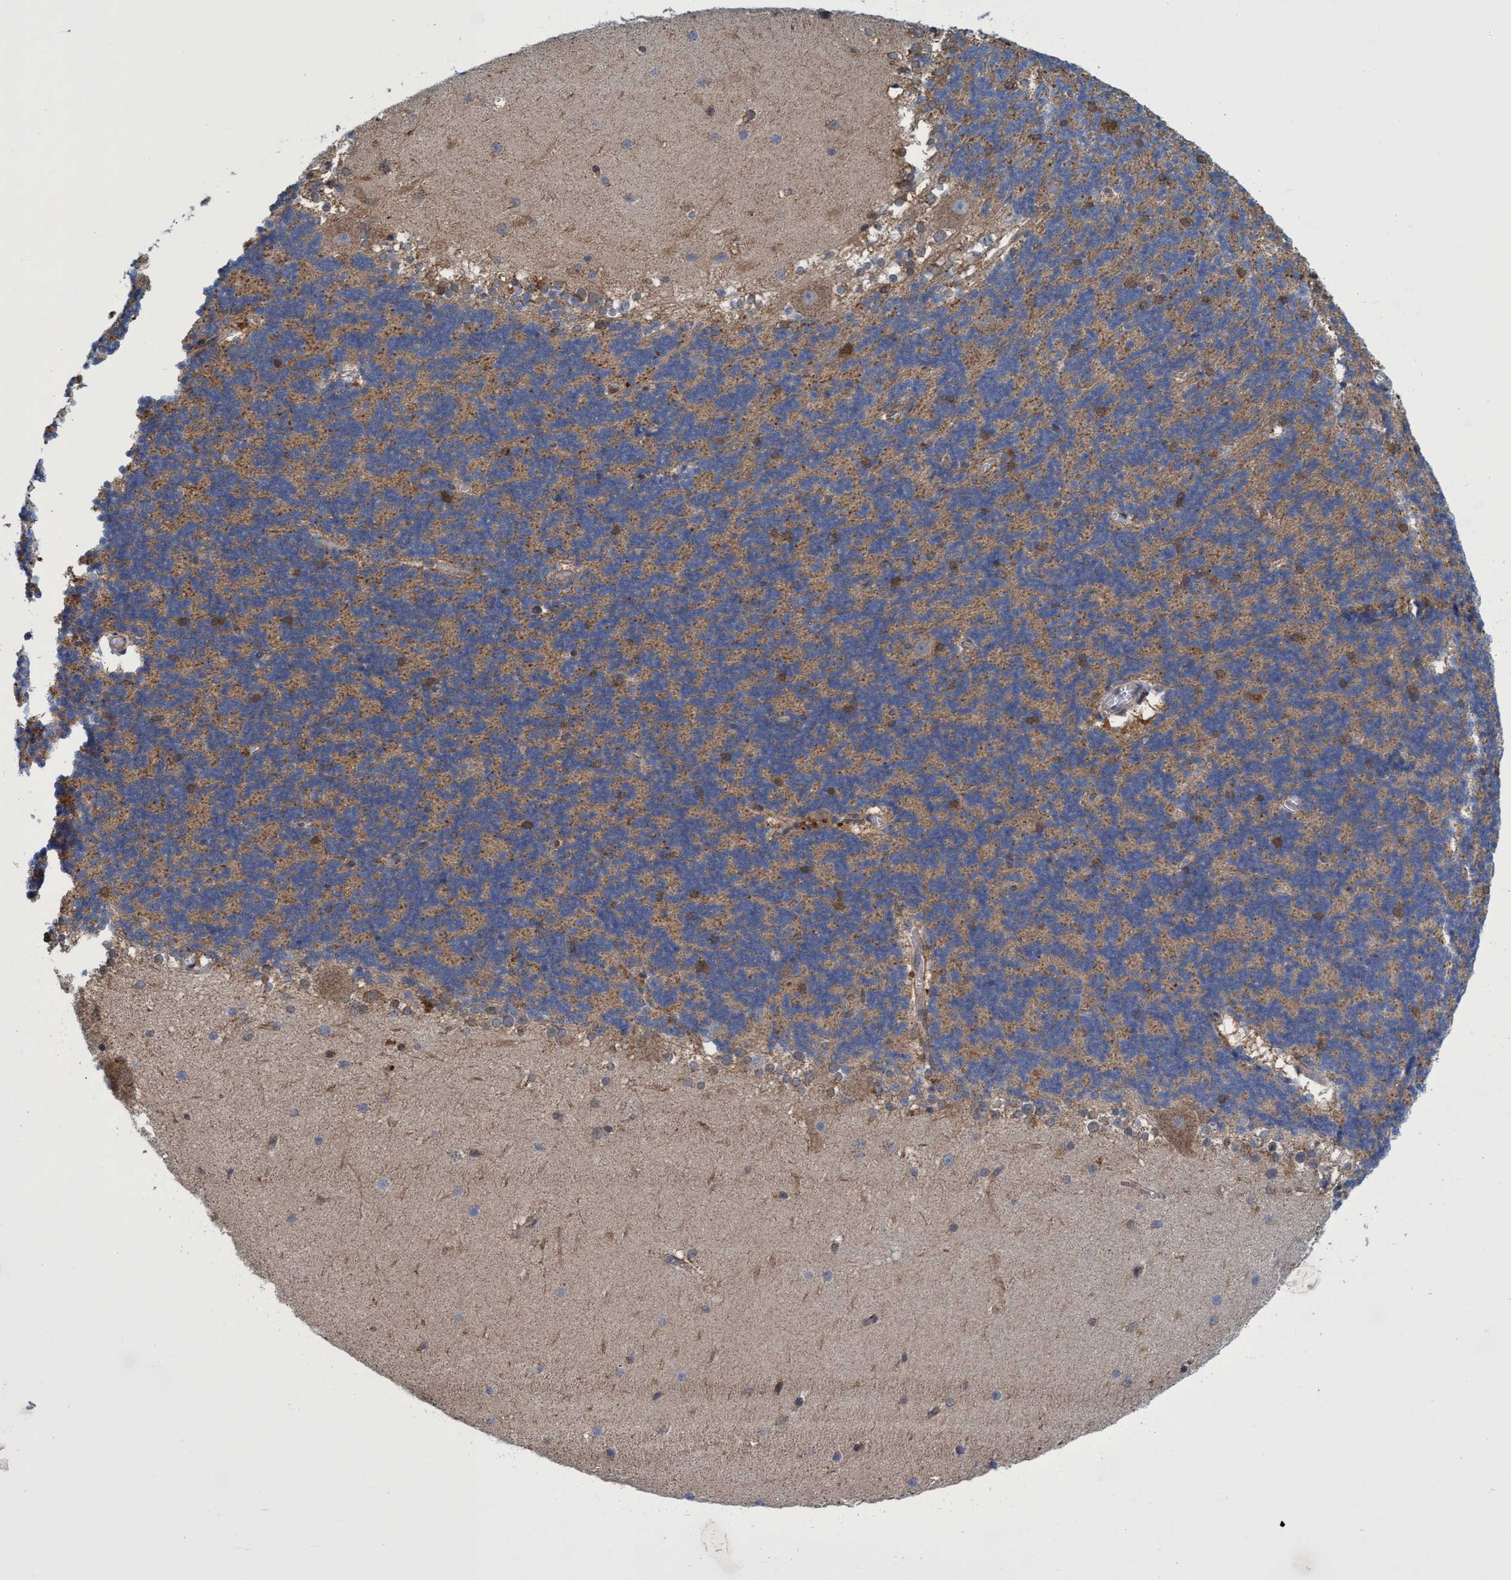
{"staining": {"intensity": "moderate", "quantity": ">75%", "location": "cytoplasmic/membranous"}, "tissue": "cerebellum", "cell_type": "Cells in granular layer", "image_type": "normal", "snomed": [{"axis": "morphology", "description": "Normal tissue, NOS"}, {"axis": "topography", "description": "Cerebellum"}], "caption": "A brown stain highlights moderate cytoplasmic/membranous positivity of a protein in cells in granular layer of normal human cerebellum. The staining was performed using DAB (3,3'-diaminobenzidine), with brown indicating positive protein expression. Nuclei are stained blue with hematoxylin.", "gene": "CRYZ", "patient": {"sex": "female", "age": 19}}